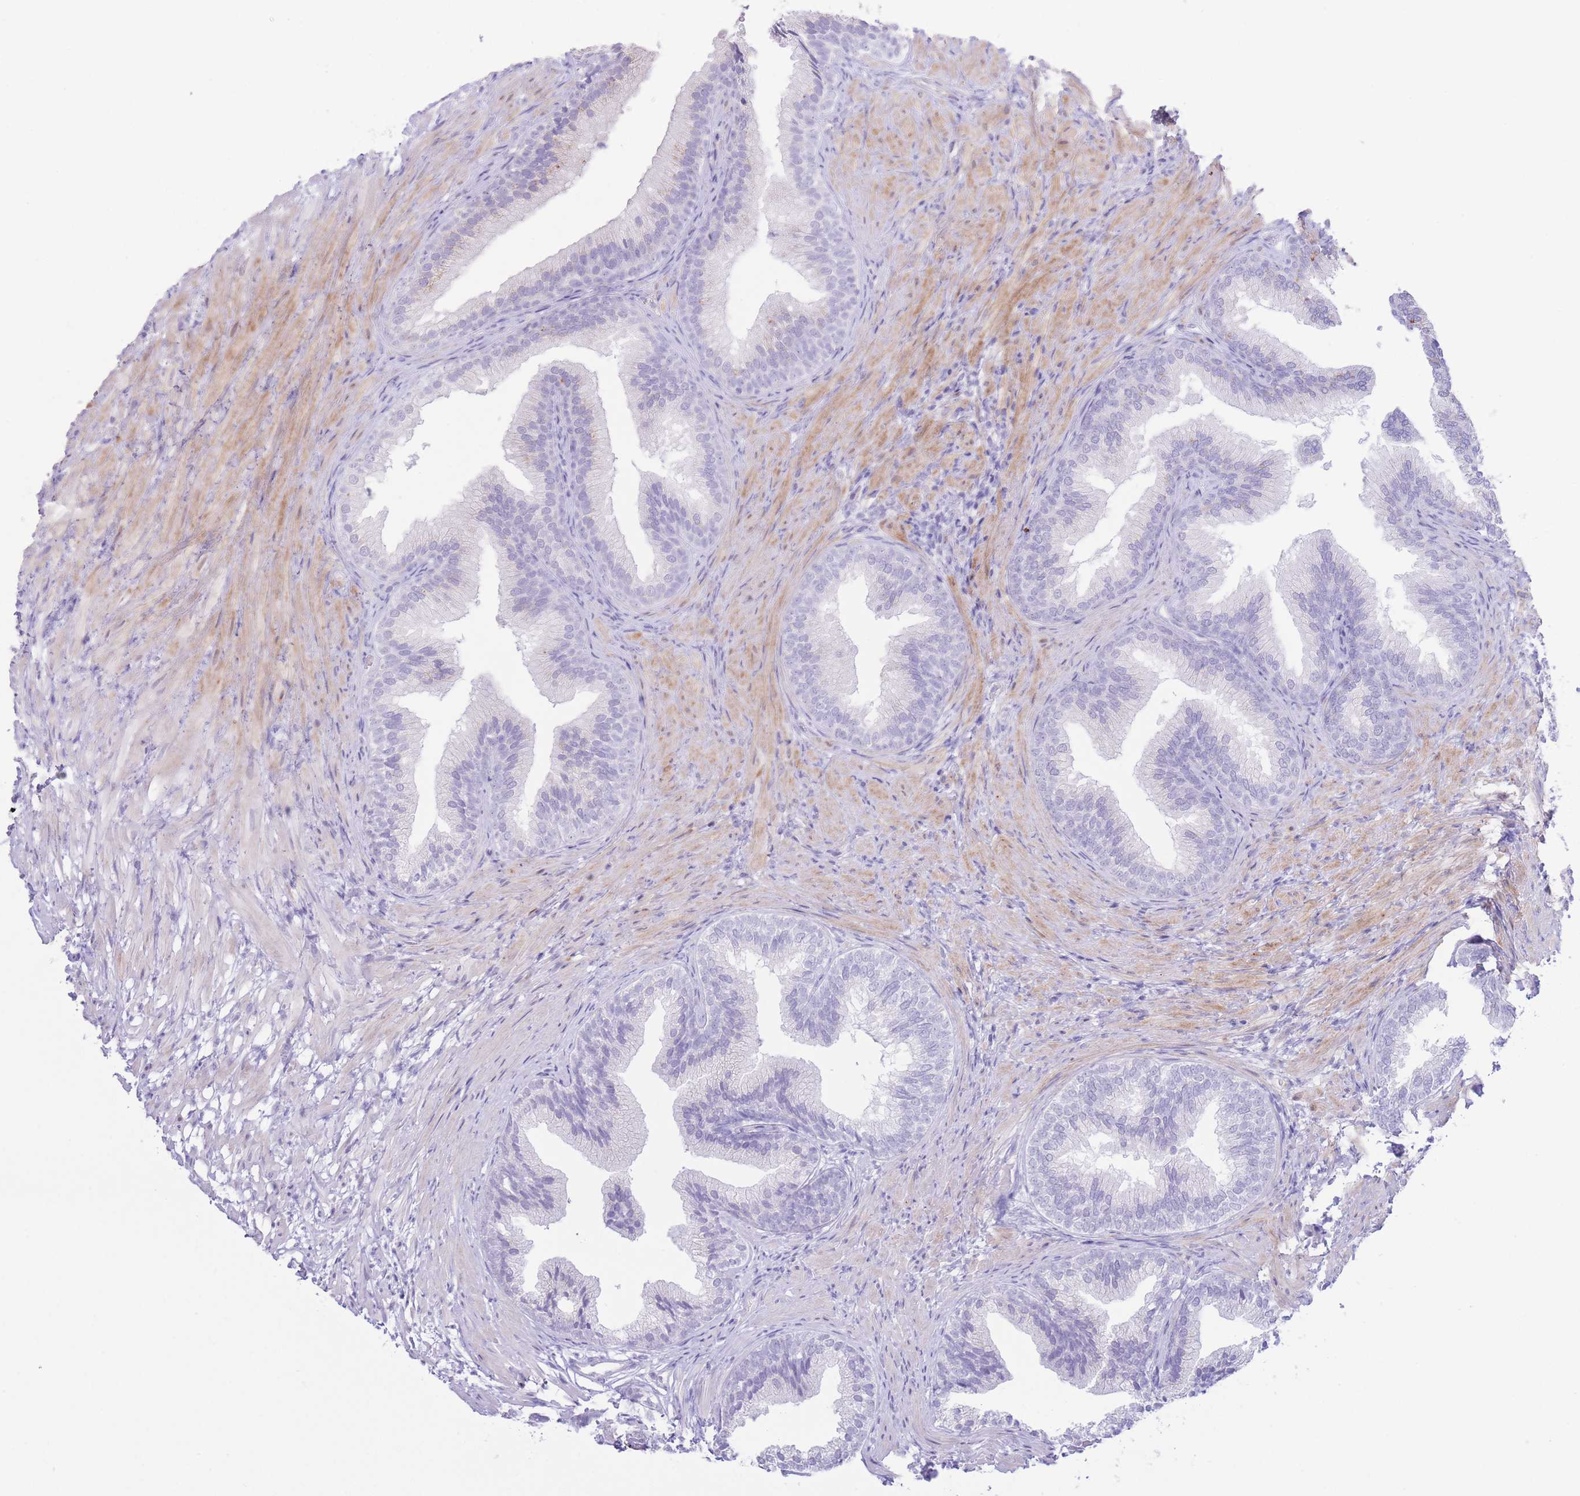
{"staining": {"intensity": "negative", "quantity": "none", "location": "none"}, "tissue": "prostate", "cell_type": "Glandular cells", "image_type": "normal", "snomed": [{"axis": "morphology", "description": "Normal tissue, NOS"}, {"axis": "topography", "description": "Prostate"}], "caption": "Glandular cells are negative for brown protein staining in normal prostate. The staining was performed using DAB to visualize the protein expression in brown, while the nuclei were stained in blue with hematoxylin (Magnification: 20x).", "gene": "PKLR", "patient": {"sex": "male", "age": 76}}